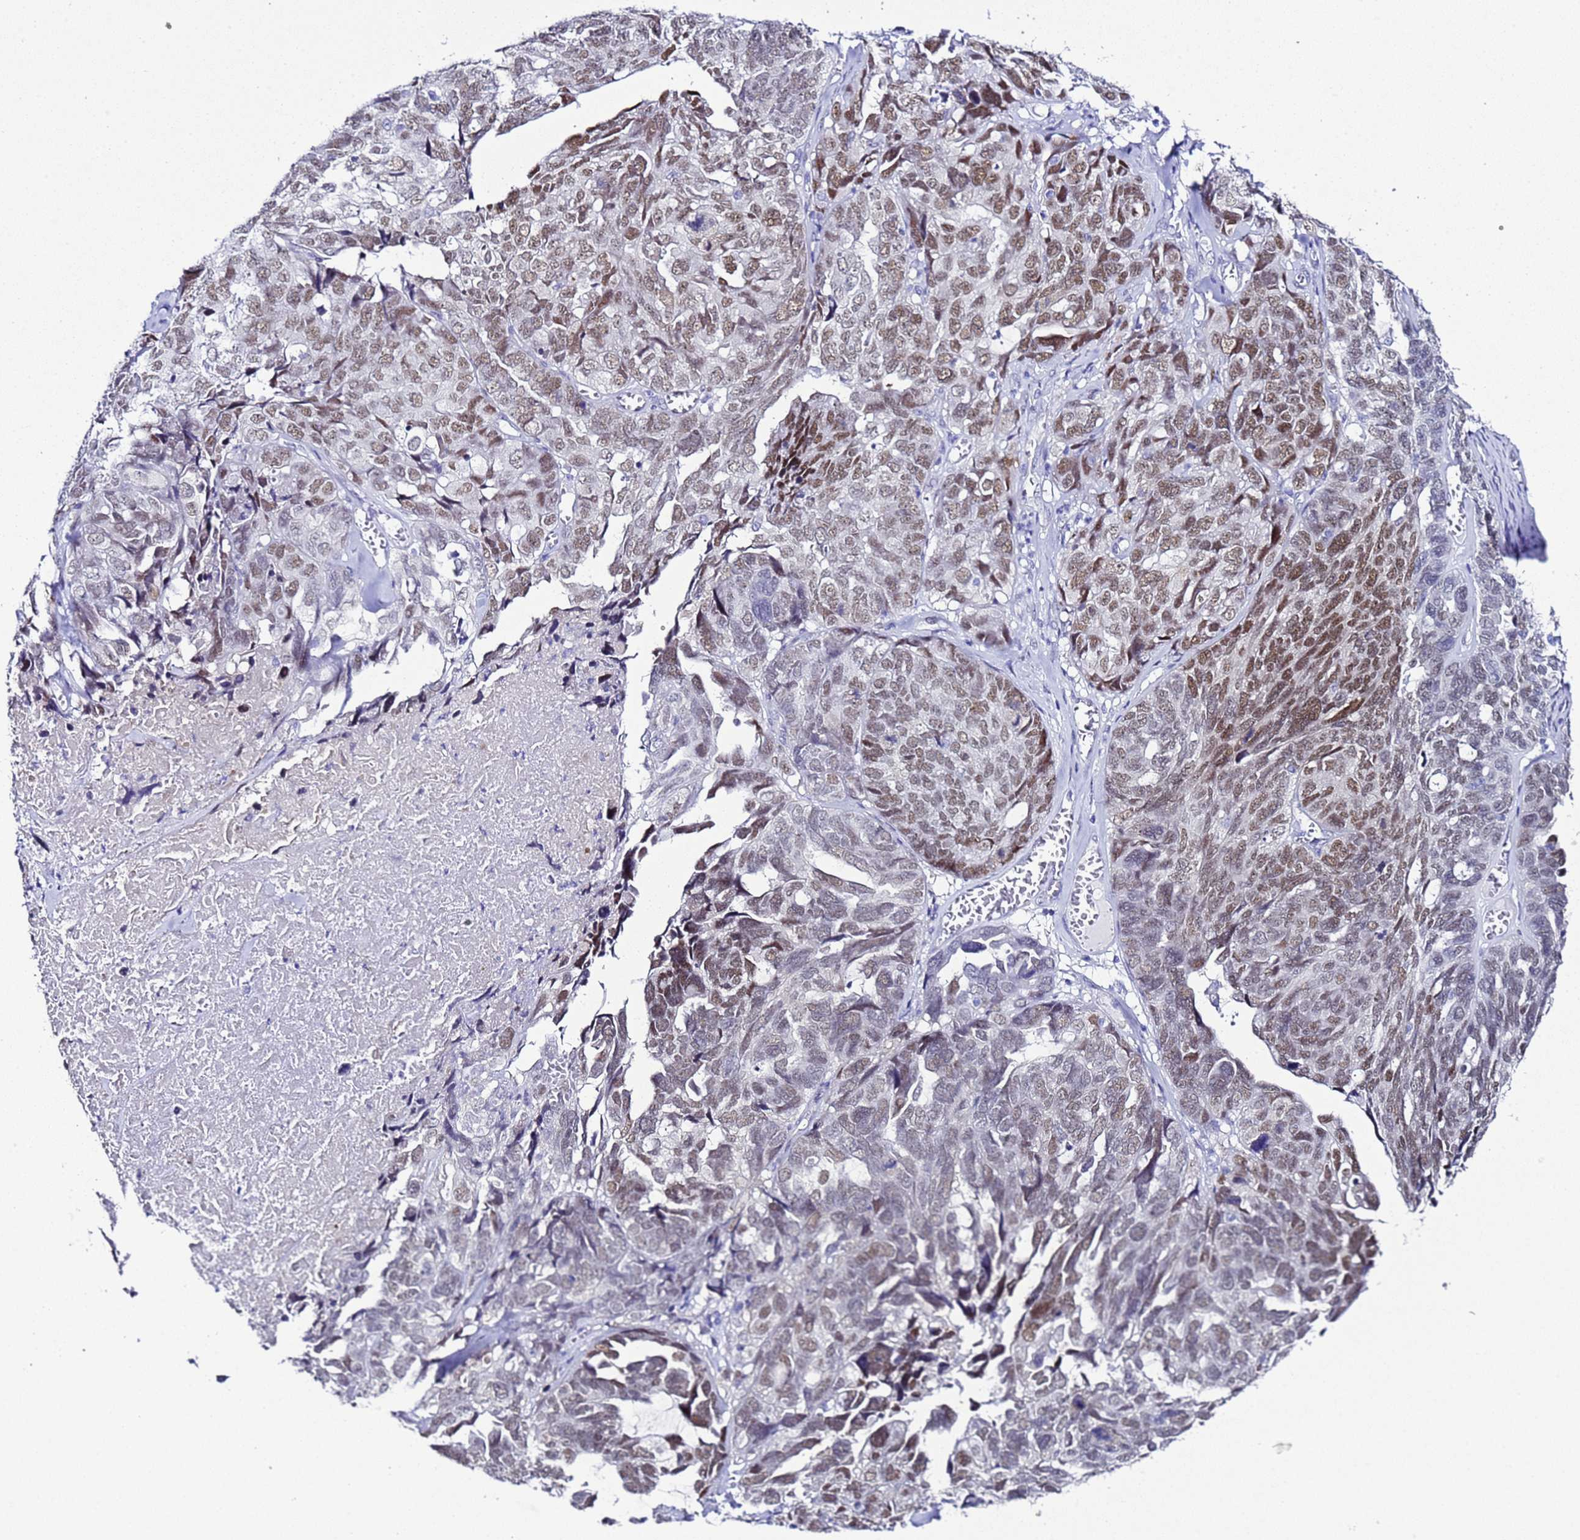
{"staining": {"intensity": "weak", "quantity": ">75%", "location": "nuclear"}, "tissue": "ovarian cancer", "cell_type": "Tumor cells", "image_type": "cancer", "snomed": [{"axis": "morphology", "description": "Cystadenocarcinoma, serous, NOS"}, {"axis": "topography", "description": "Ovary"}], "caption": "Immunohistochemistry of human ovarian cancer (serous cystadenocarcinoma) exhibits low levels of weak nuclear expression in about >75% of tumor cells.", "gene": "BCL7A", "patient": {"sex": "female", "age": 79}}